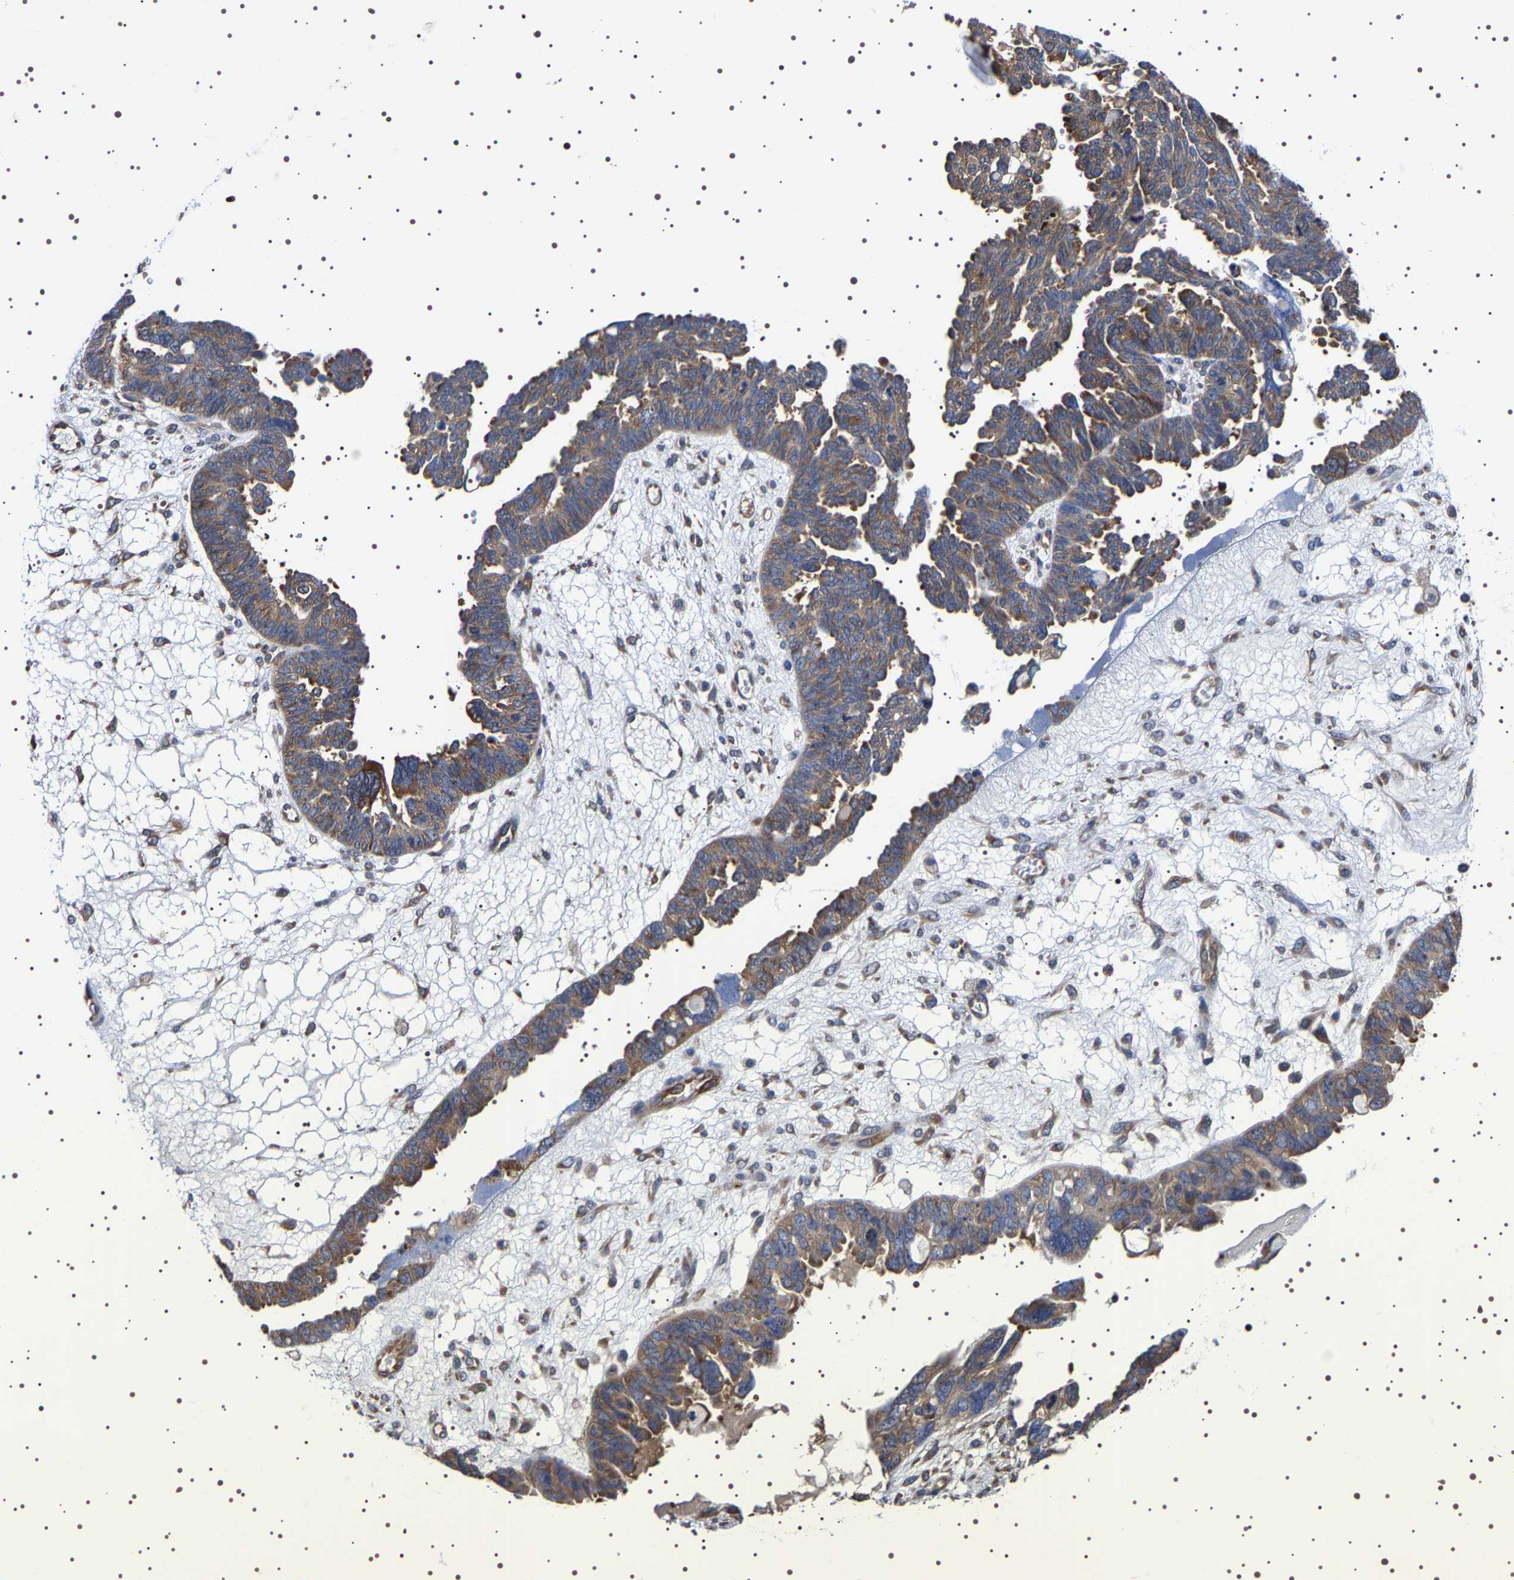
{"staining": {"intensity": "moderate", "quantity": ">75%", "location": "cytoplasmic/membranous"}, "tissue": "ovarian cancer", "cell_type": "Tumor cells", "image_type": "cancer", "snomed": [{"axis": "morphology", "description": "Cystadenocarcinoma, serous, NOS"}, {"axis": "topography", "description": "Ovary"}], "caption": "Human ovarian serous cystadenocarcinoma stained for a protein (brown) shows moderate cytoplasmic/membranous positive positivity in about >75% of tumor cells.", "gene": "DARS1", "patient": {"sex": "female", "age": 79}}